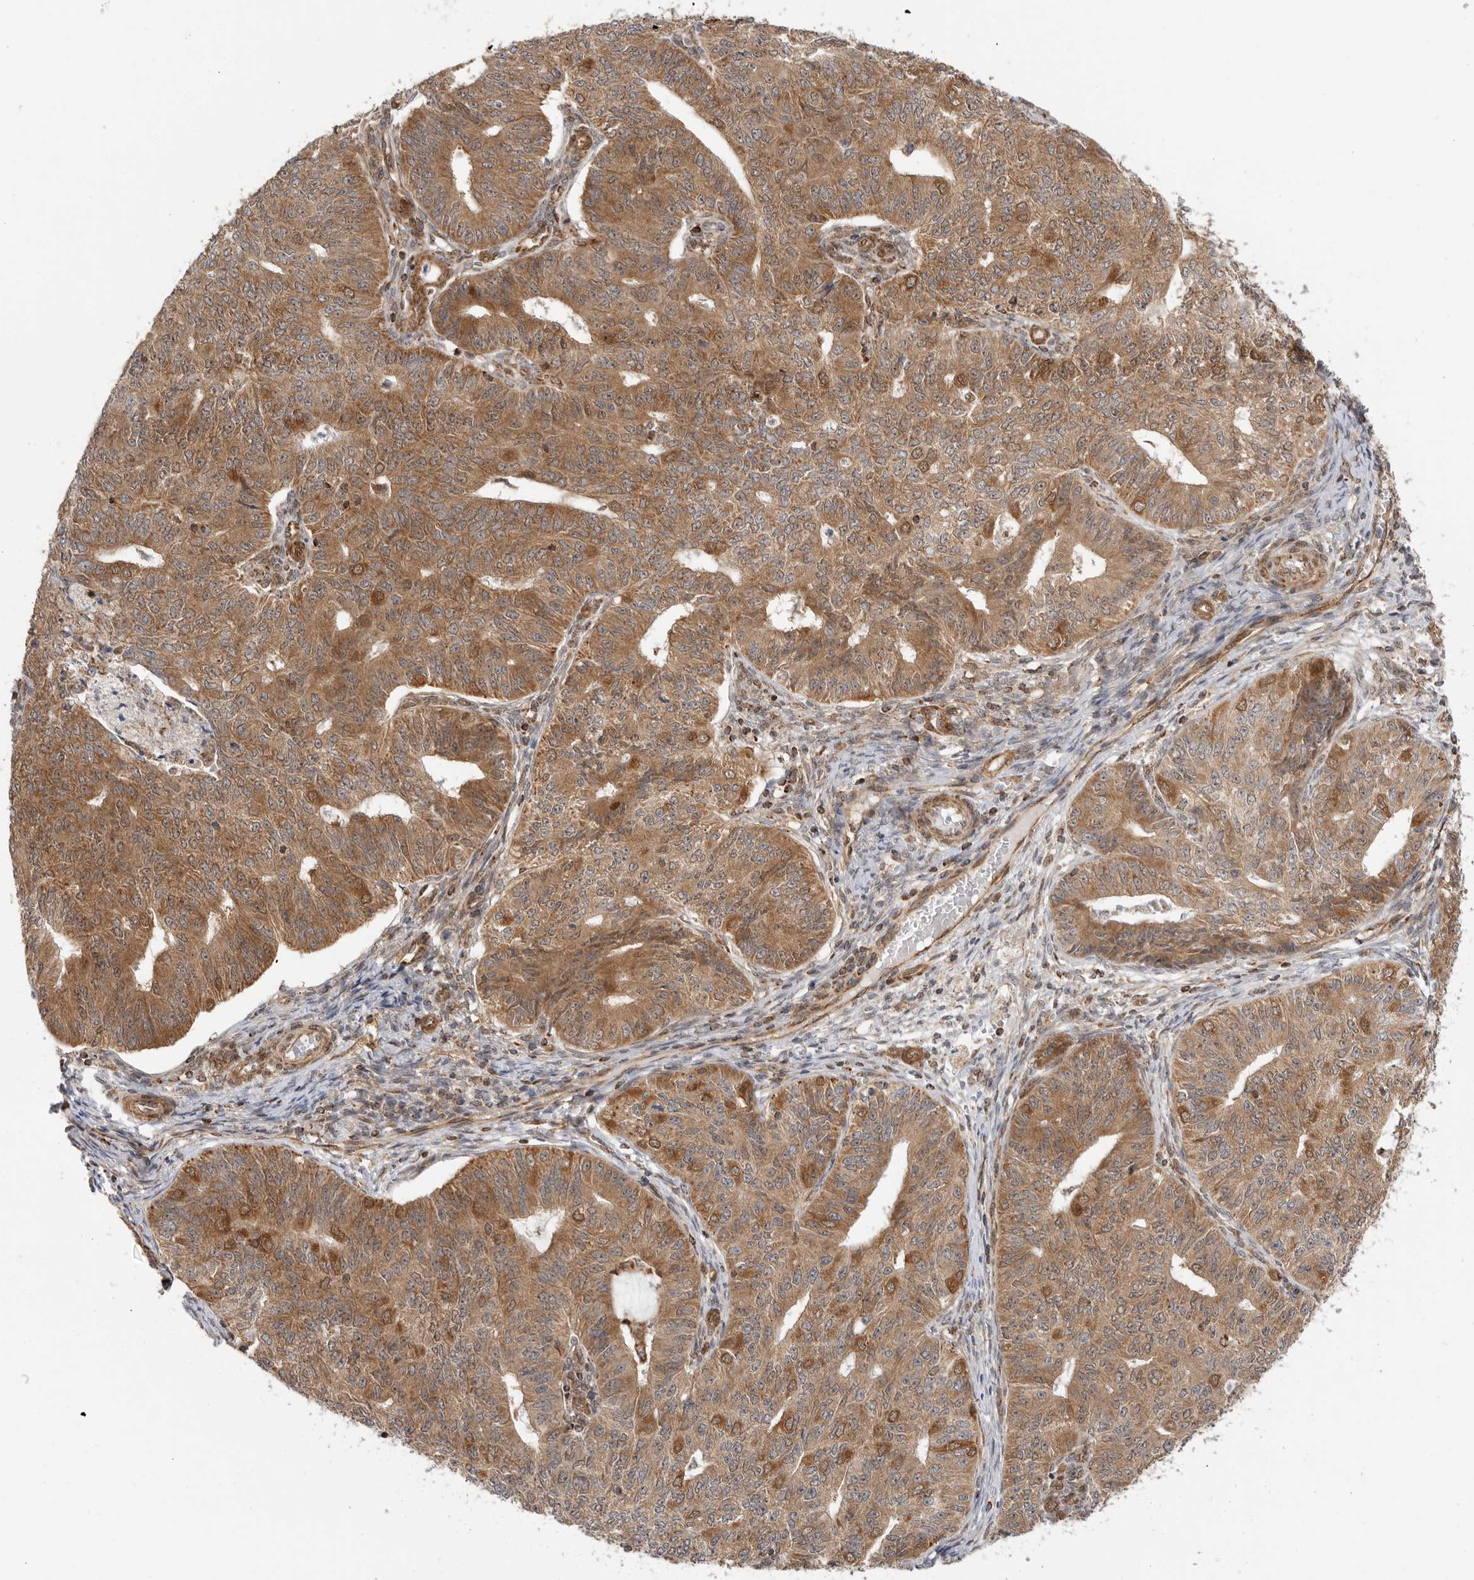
{"staining": {"intensity": "moderate", "quantity": ">75%", "location": "cytoplasmic/membranous"}, "tissue": "endometrial cancer", "cell_type": "Tumor cells", "image_type": "cancer", "snomed": [{"axis": "morphology", "description": "Adenocarcinoma, NOS"}, {"axis": "topography", "description": "Endometrium"}], "caption": "High-power microscopy captured an IHC photomicrograph of endometrial cancer, revealing moderate cytoplasmic/membranous staining in about >75% of tumor cells.", "gene": "DCAF8", "patient": {"sex": "female", "age": 32}}